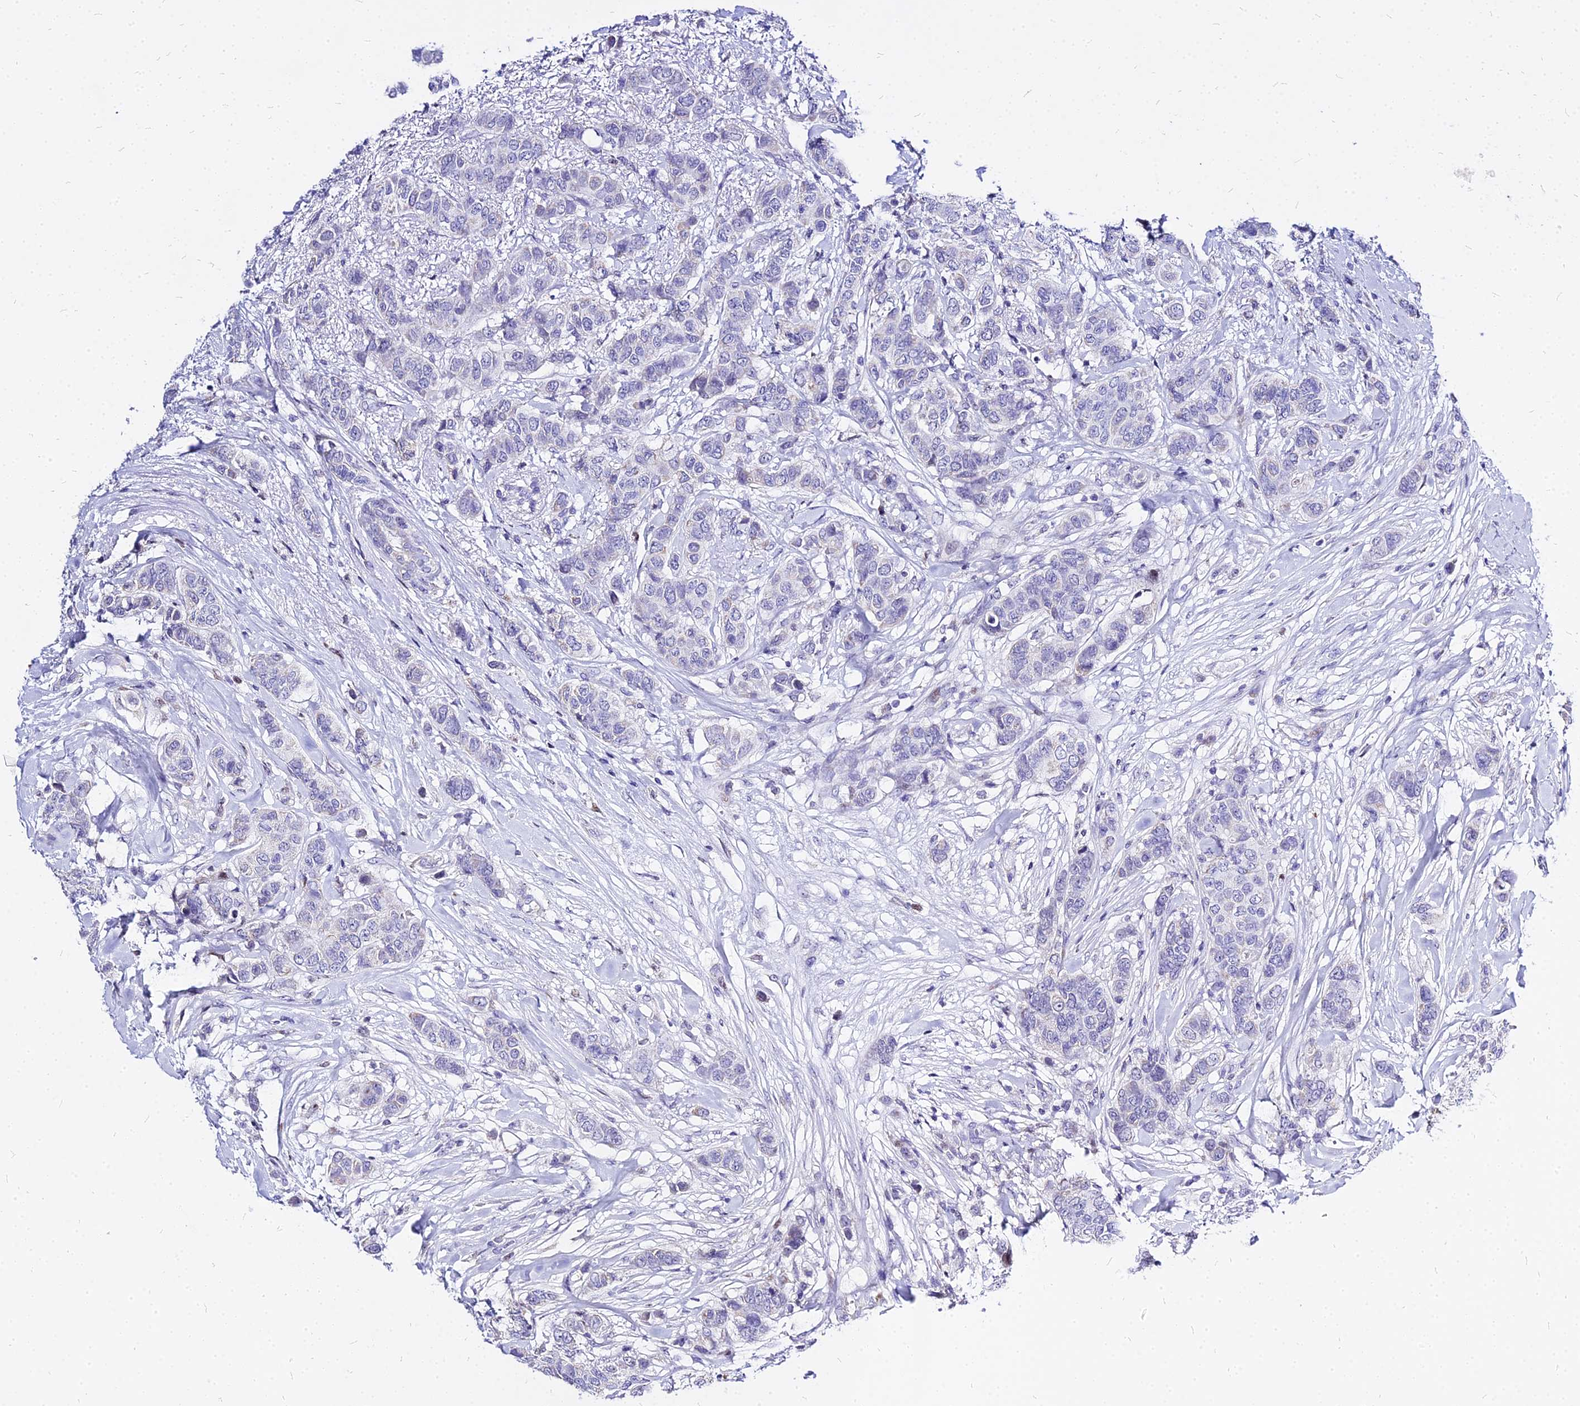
{"staining": {"intensity": "negative", "quantity": "none", "location": "none"}, "tissue": "breast cancer", "cell_type": "Tumor cells", "image_type": "cancer", "snomed": [{"axis": "morphology", "description": "Lobular carcinoma"}, {"axis": "topography", "description": "Breast"}], "caption": "Breast cancer was stained to show a protein in brown. There is no significant staining in tumor cells.", "gene": "CARD18", "patient": {"sex": "female", "age": 51}}